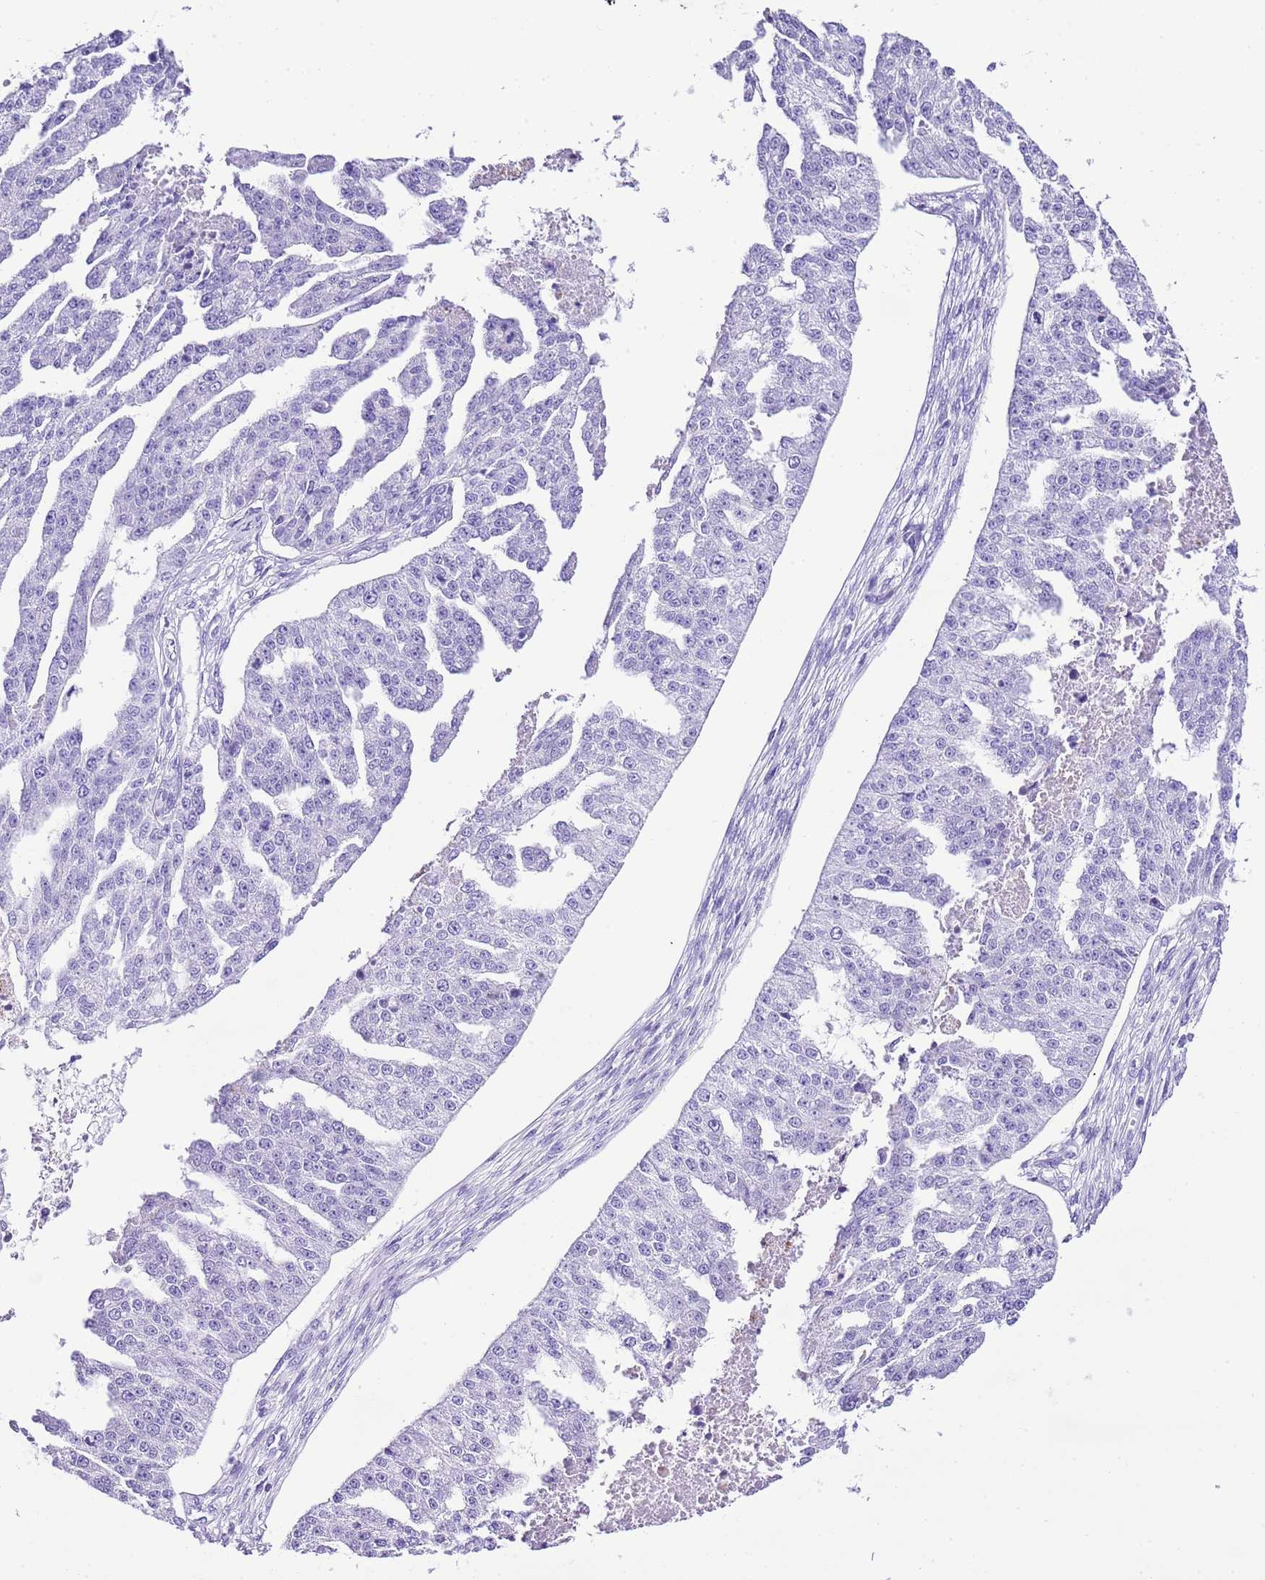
{"staining": {"intensity": "negative", "quantity": "none", "location": "none"}, "tissue": "ovarian cancer", "cell_type": "Tumor cells", "image_type": "cancer", "snomed": [{"axis": "morphology", "description": "Cystadenocarcinoma, serous, NOS"}, {"axis": "topography", "description": "Ovary"}], "caption": "Photomicrograph shows no significant protein expression in tumor cells of ovarian serous cystadenocarcinoma. Nuclei are stained in blue.", "gene": "KCNC1", "patient": {"sex": "female", "age": 58}}